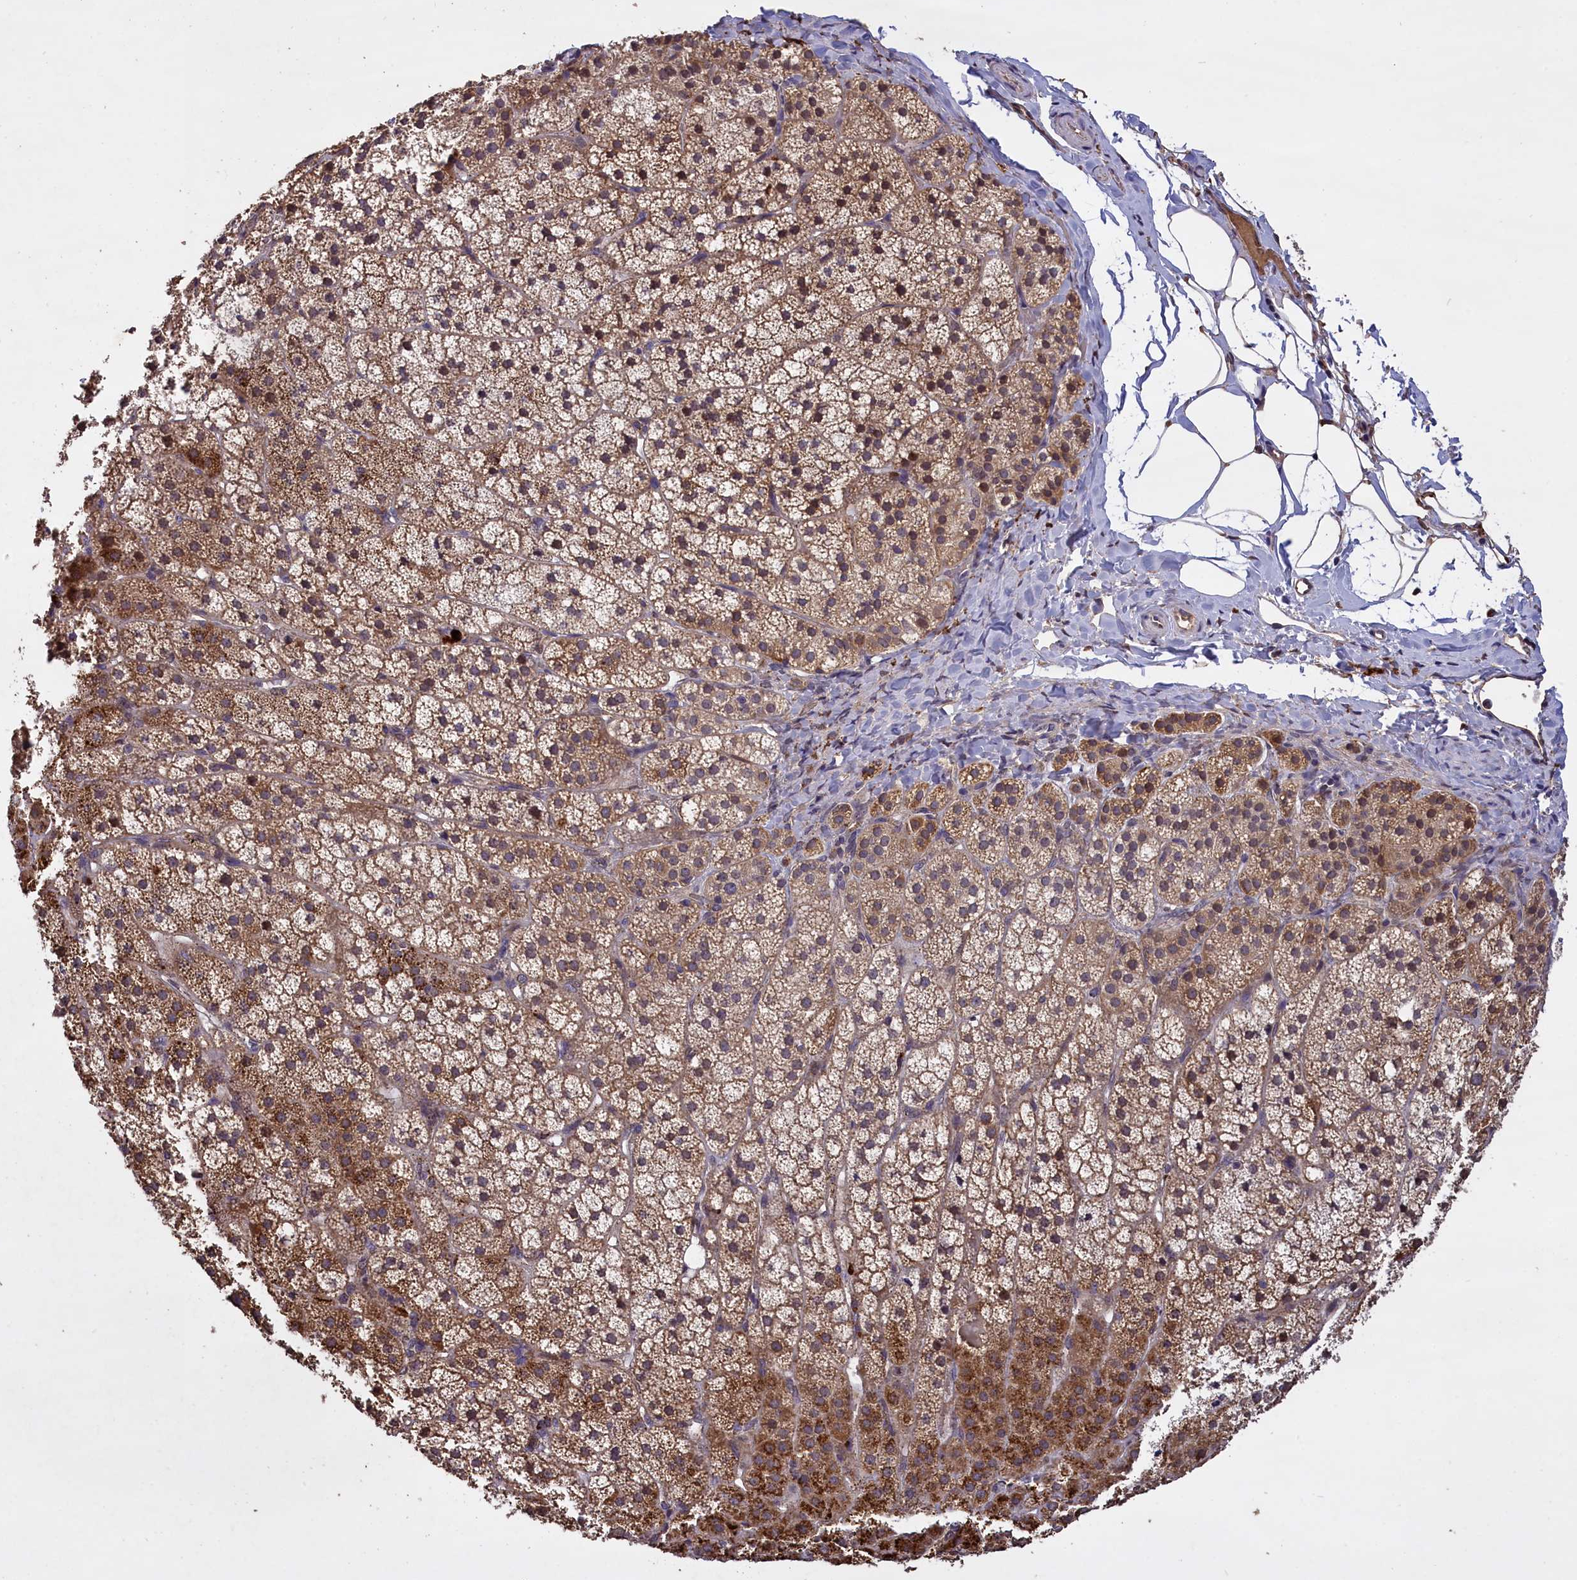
{"staining": {"intensity": "moderate", "quantity": ">75%", "location": "cytoplasmic/membranous"}, "tissue": "adrenal gland", "cell_type": "Glandular cells", "image_type": "normal", "snomed": [{"axis": "morphology", "description": "Normal tissue, NOS"}, {"axis": "topography", "description": "Adrenal gland"}], "caption": "Immunohistochemistry (IHC) staining of normal adrenal gland, which demonstrates medium levels of moderate cytoplasmic/membranous positivity in approximately >75% of glandular cells indicating moderate cytoplasmic/membranous protein positivity. The staining was performed using DAB (brown) for protein detection and nuclei were counterstained in hematoxylin (blue).", "gene": "CLRN2", "patient": {"sex": "female", "age": 44}}